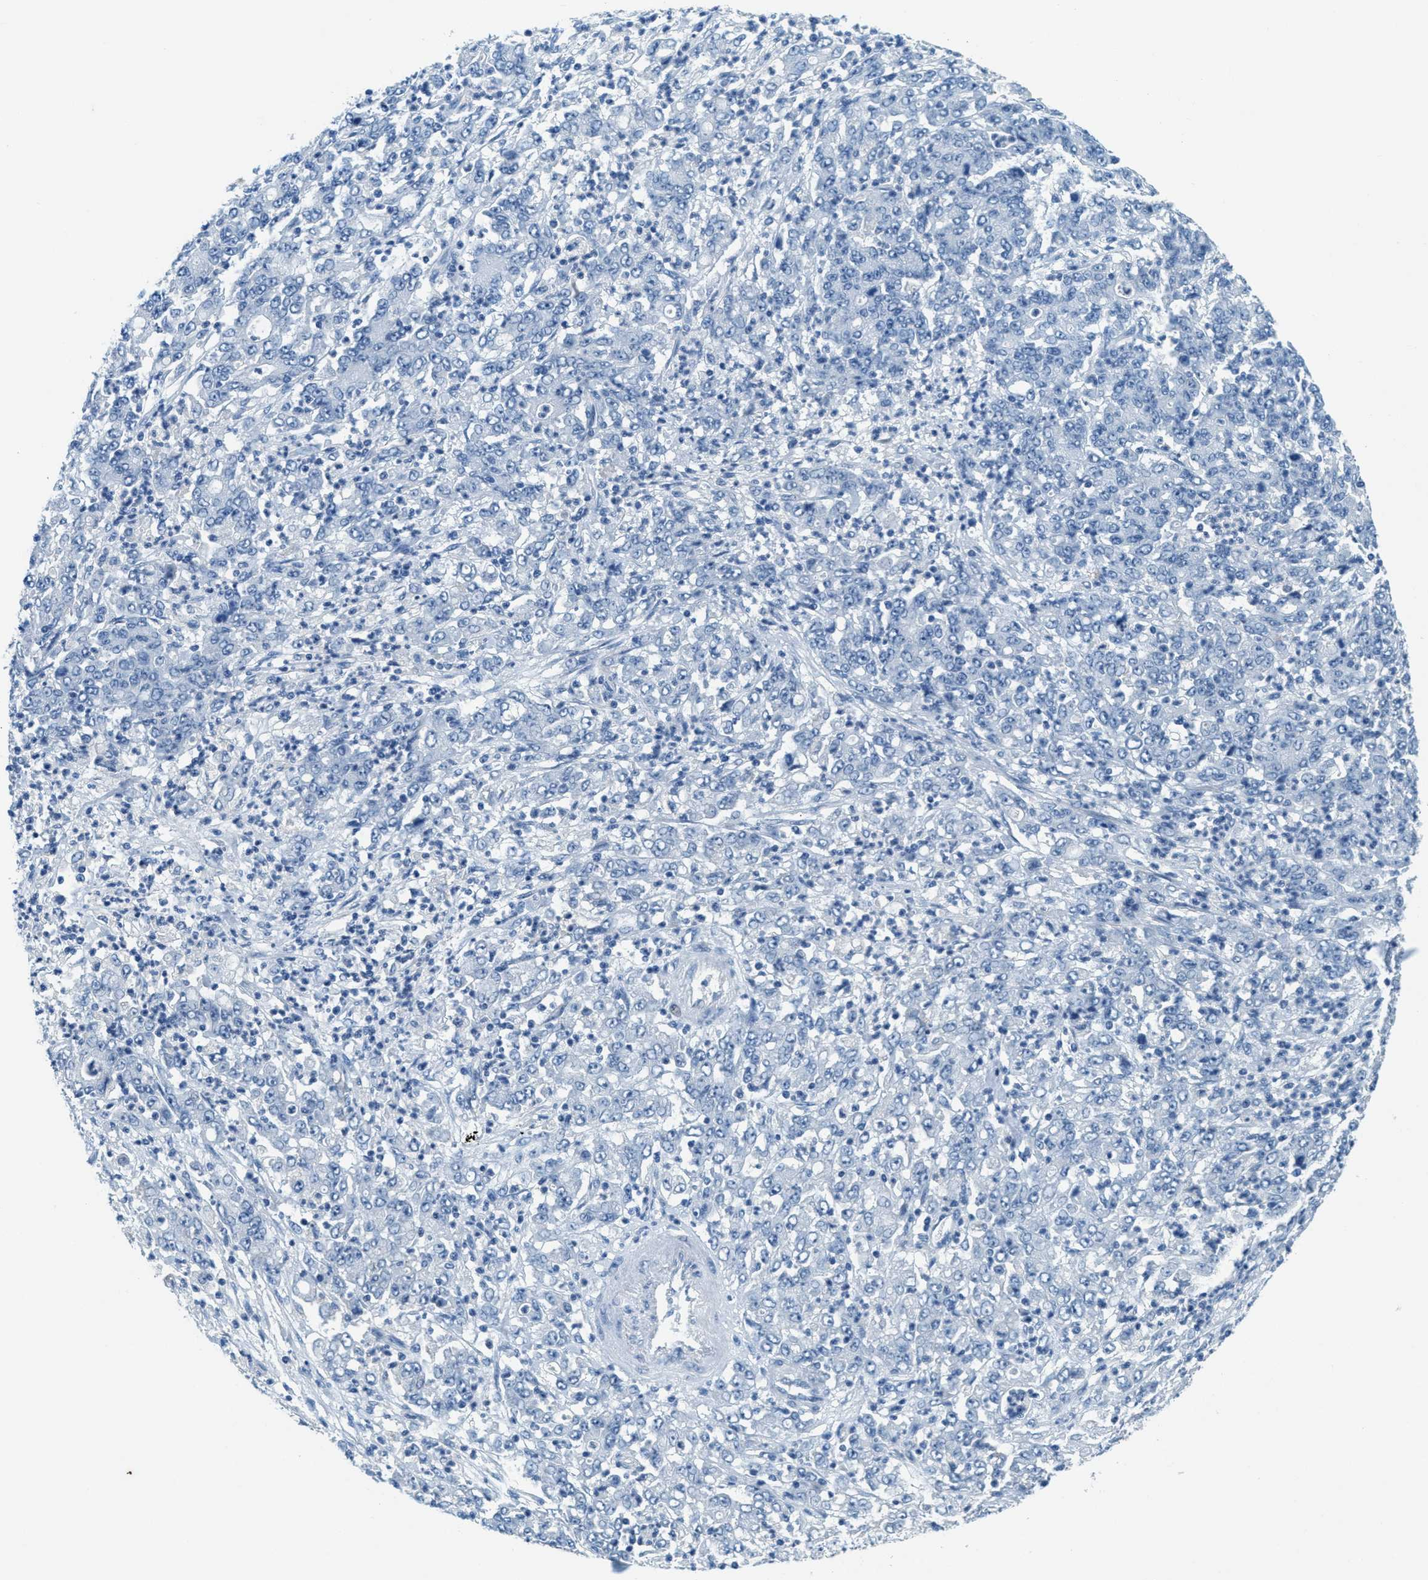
{"staining": {"intensity": "negative", "quantity": "none", "location": "none"}, "tissue": "stomach cancer", "cell_type": "Tumor cells", "image_type": "cancer", "snomed": [{"axis": "morphology", "description": "Adenocarcinoma, NOS"}, {"axis": "topography", "description": "Stomach, lower"}], "caption": "Human stomach cancer stained for a protein using IHC exhibits no positivity in tumor cells.", "gene": "A2M", "patient": {"sex": "female", "age": 71}}